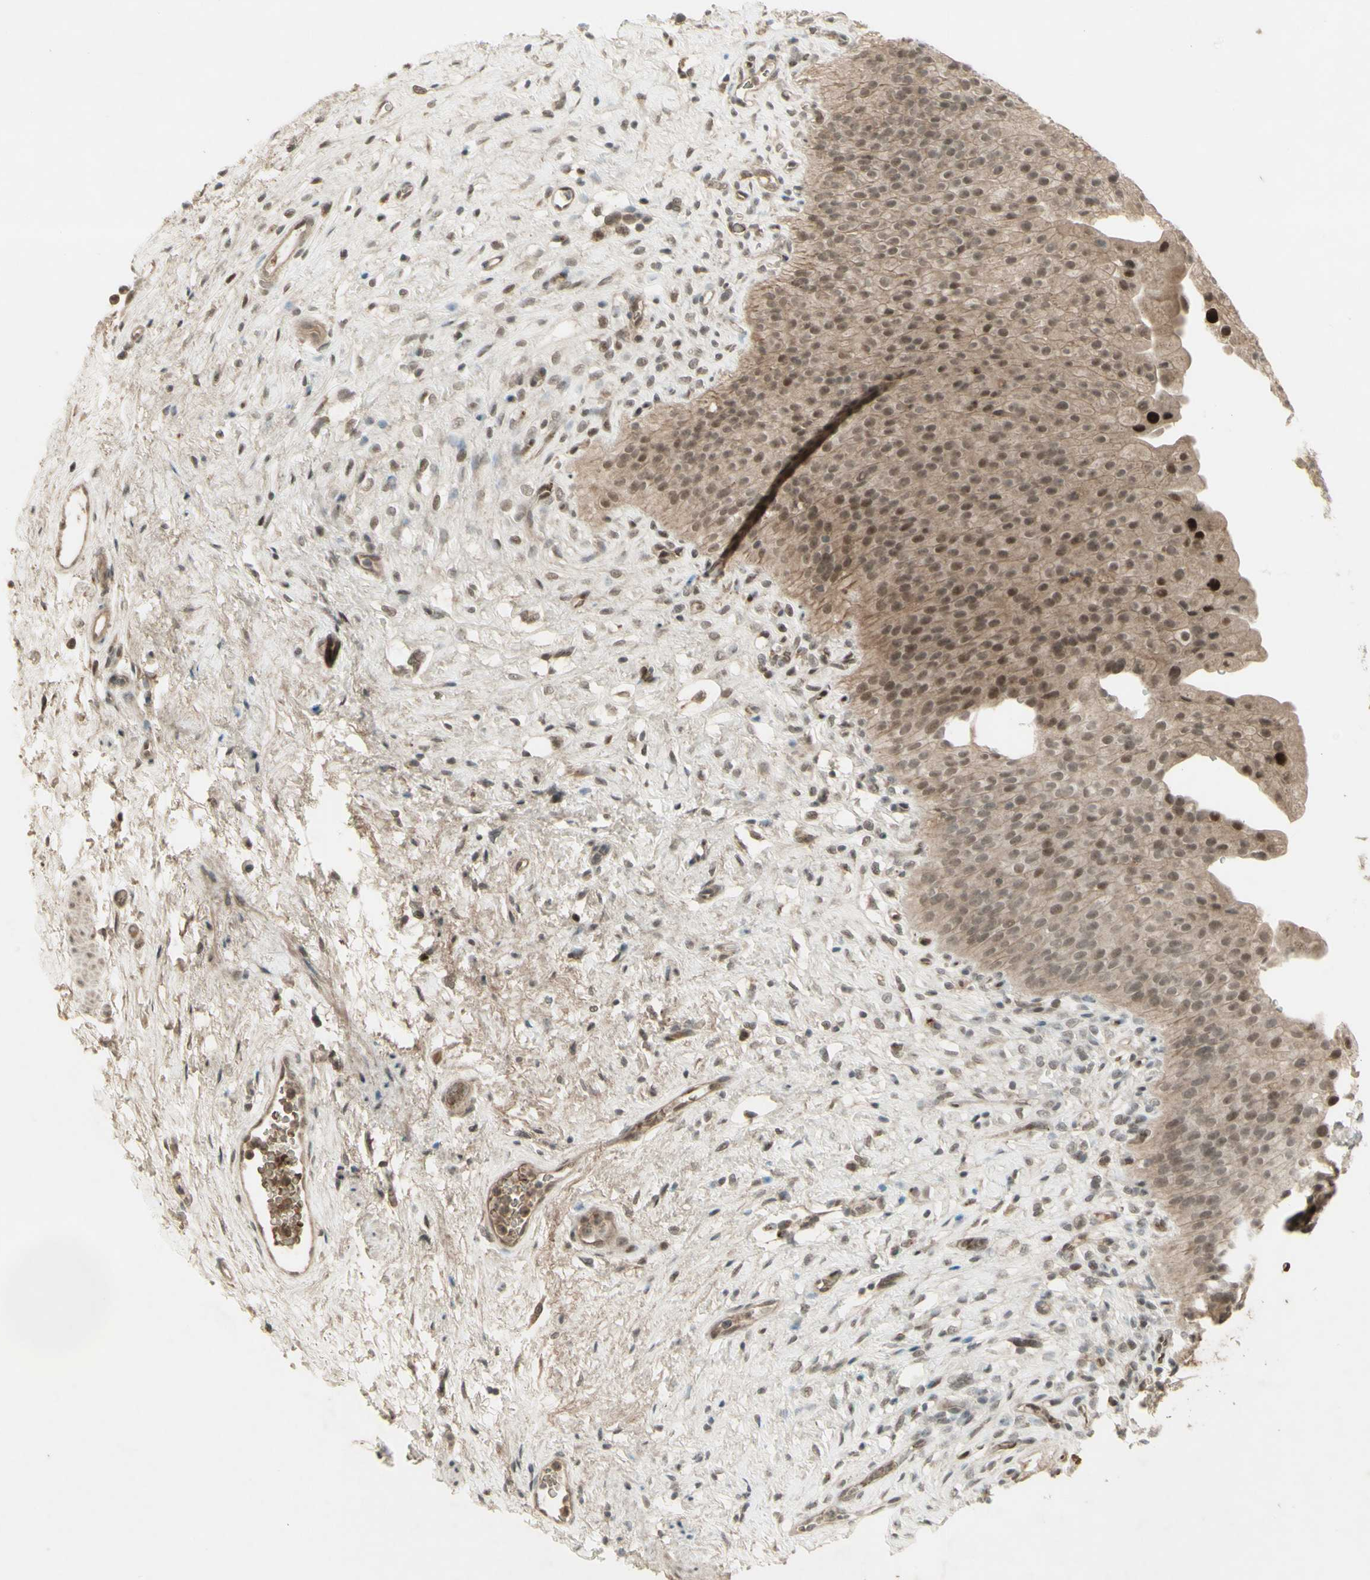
{"staining": {"intensity": "strong", "quantity": "25%-75%", "location": "cytoplasmic/membranous,nuclear"}, "tissue": "urinary bladder", "cell_type": "Urothelial cells", "image_type": "normal", "snomed": [{"axis": "morphology", "description": "Normal tissue, NOS"}, {"axis": "morphology", "description": "Urothelial carcinoma, High grade"}, {"axis": "topography", "description": "Urinary bladder"}], "caption": "A brown stain labels strong cytoplasmic/membranous,nuclear staining of a protein in urothelial cells of normal urinary bladder. Immunohistochemistry stains the protein of interest in brown and the nuclei are stained blue.", "gene": "MSH6", "patient": {"sex": "male", "age": 46}}